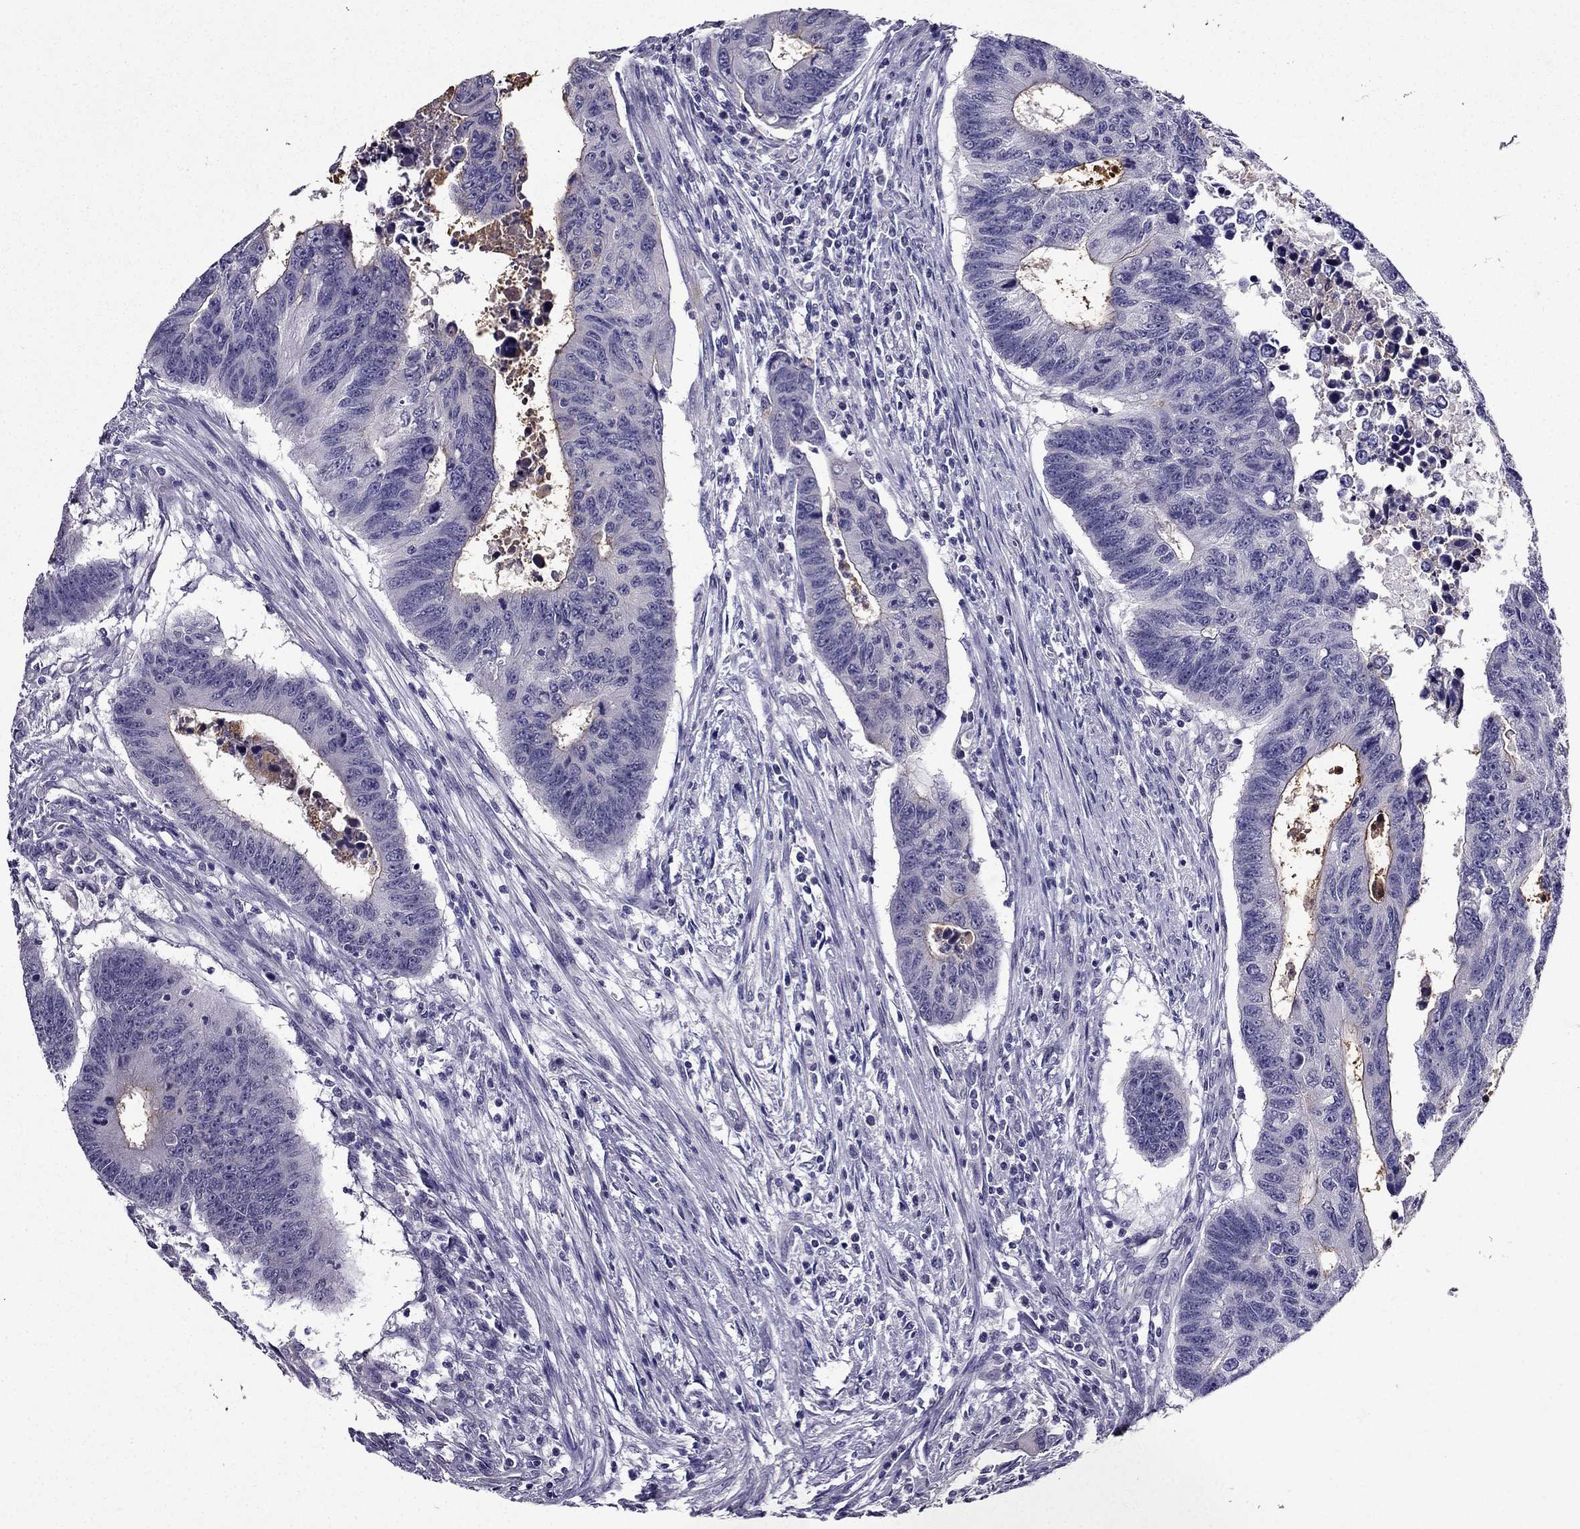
{"staining": {"intensity": "negative", "quantity": "none", "location": "none"}, "tissue": "colorectal cancer", "cell_type": "Tumor cells", "image_type": "cancer", "snomed": [{"axis": "morphology", "description": "Adenocarcinoma, NOS"}, {"axis": "topography", "description": "Rectum"}], "caption": "Immunohistochemistry (IHC) of human colorectal cancer (adenocarcinoma) displays no staining in tumor cells.", "gene": "DUSP15", "patient": {"sex": "female", "age": 85}}